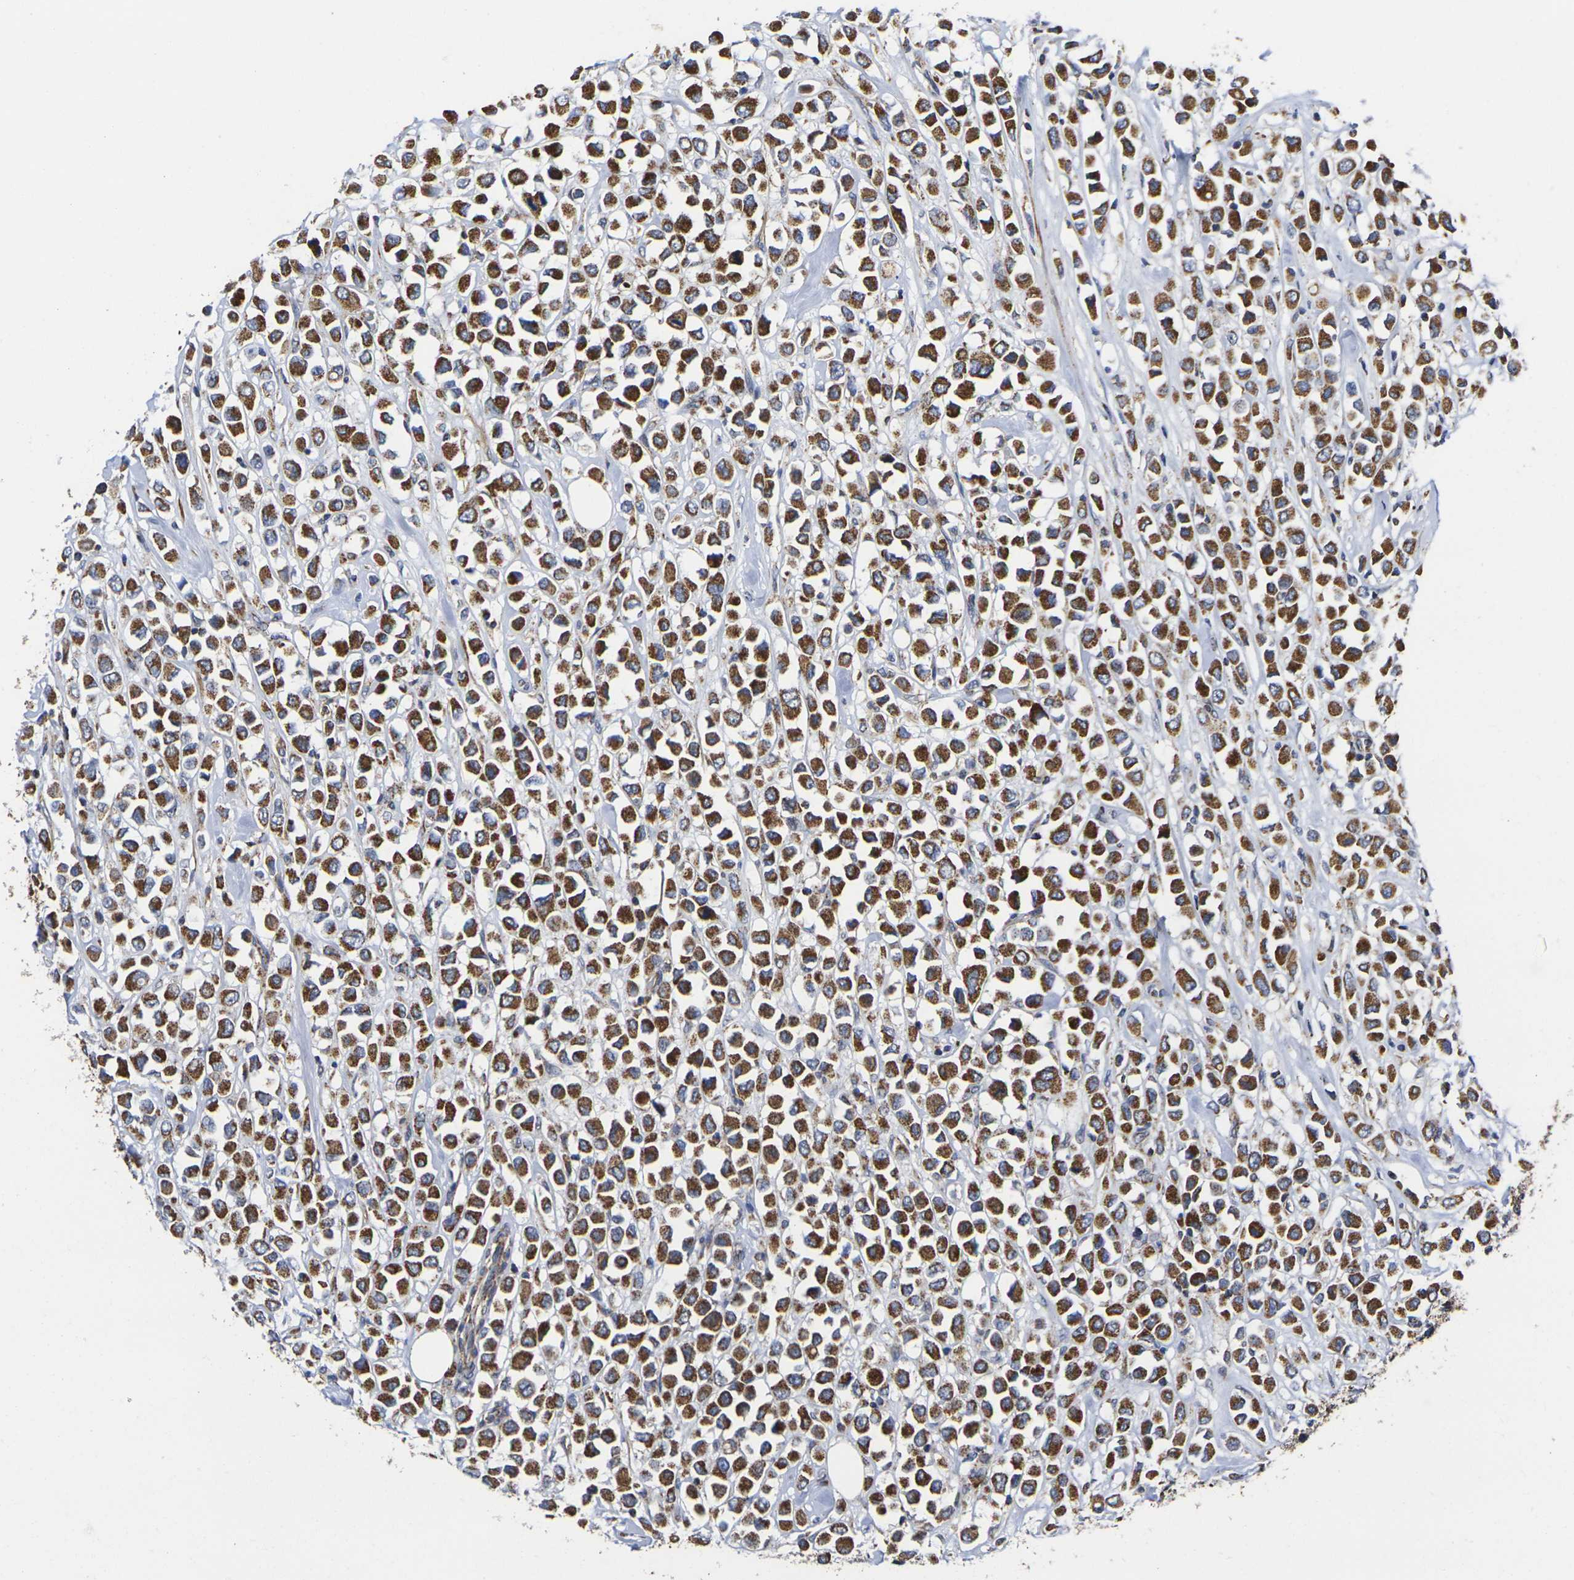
{"staining": {"intensity": "strong", "quantity": ">75%", "location": "cytoplasmic/membranous"}, "tissue": "breast cancer", "cell_type": "Tumor cells", "image_type": "cancer", "snomed": [{"axis": "morphology", "description": "Duct carcinoma"}, {"axis": "topography", "description": "Breast"}], "caption": "Immunohistochemistry histopathology image of human invasive ductal carcinoma (breast) stained for a protein (brown), which shows high levels of strong cytoplasmic/membranous staining in about >75% of tumor cells.", "gene": "P2RY11", "patient": {"sex": "female", "age": 61}}